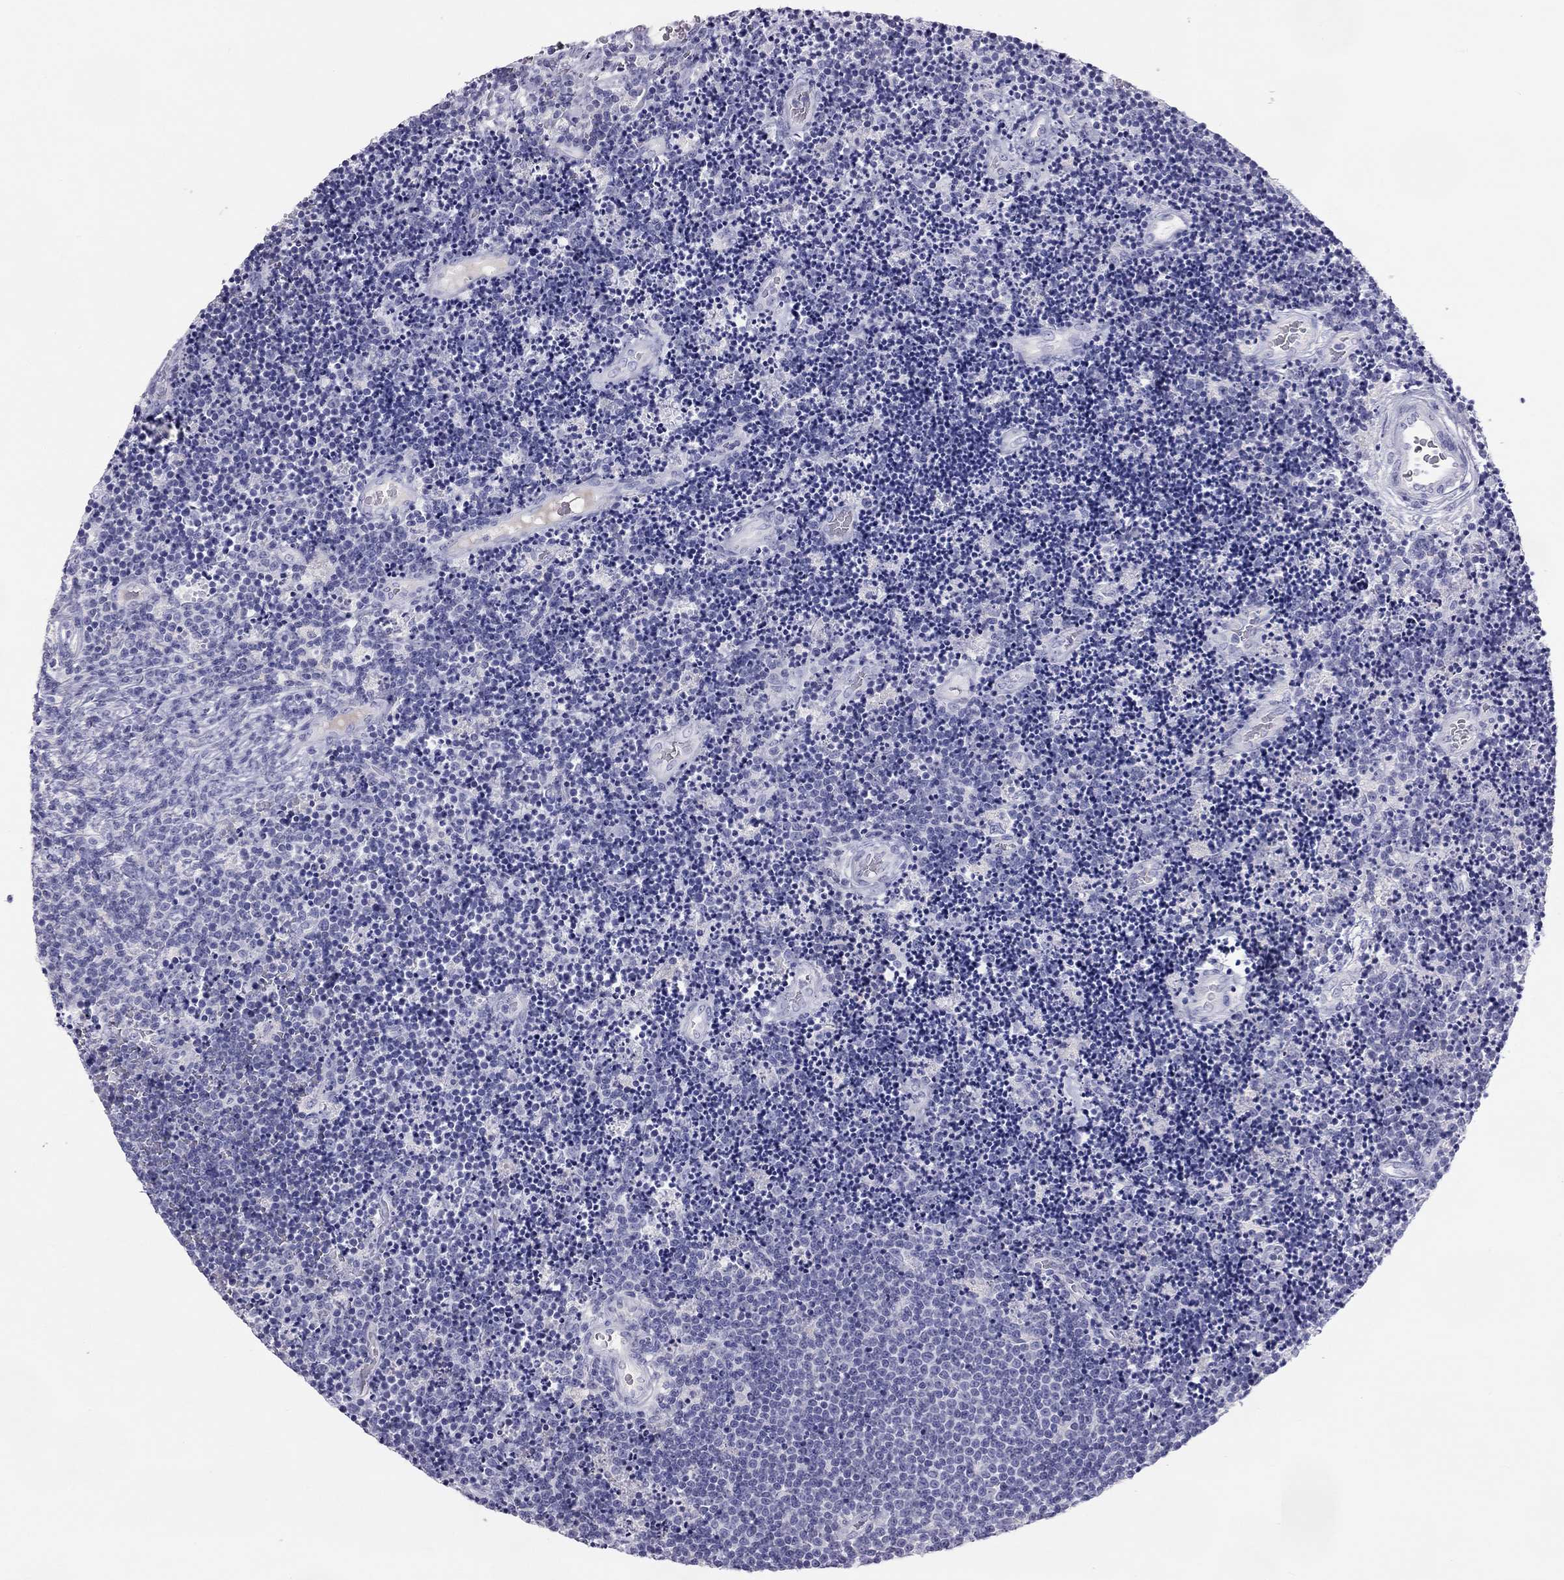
{"staining": {"intensity": "negative", "quantity": "none", "location": "none"}, "tissue": "lymphoma", "cell_type": "Tumor cells", "image_type": "cancer", "snomed": [{"axis": "morphology", "description": "Malignant lymphoma, non-Hodgkin's type, Low grade"}, {"axis": "topography", "description": "Brain"}], "caption": "Immunohistochemistry (IHC) of low-grade malignant lymphoma, non-Hodgkin's type reveals no staining in tumor cells.", "gene": "KLRG1", "patient": {"sex": "female", "age": 66}}